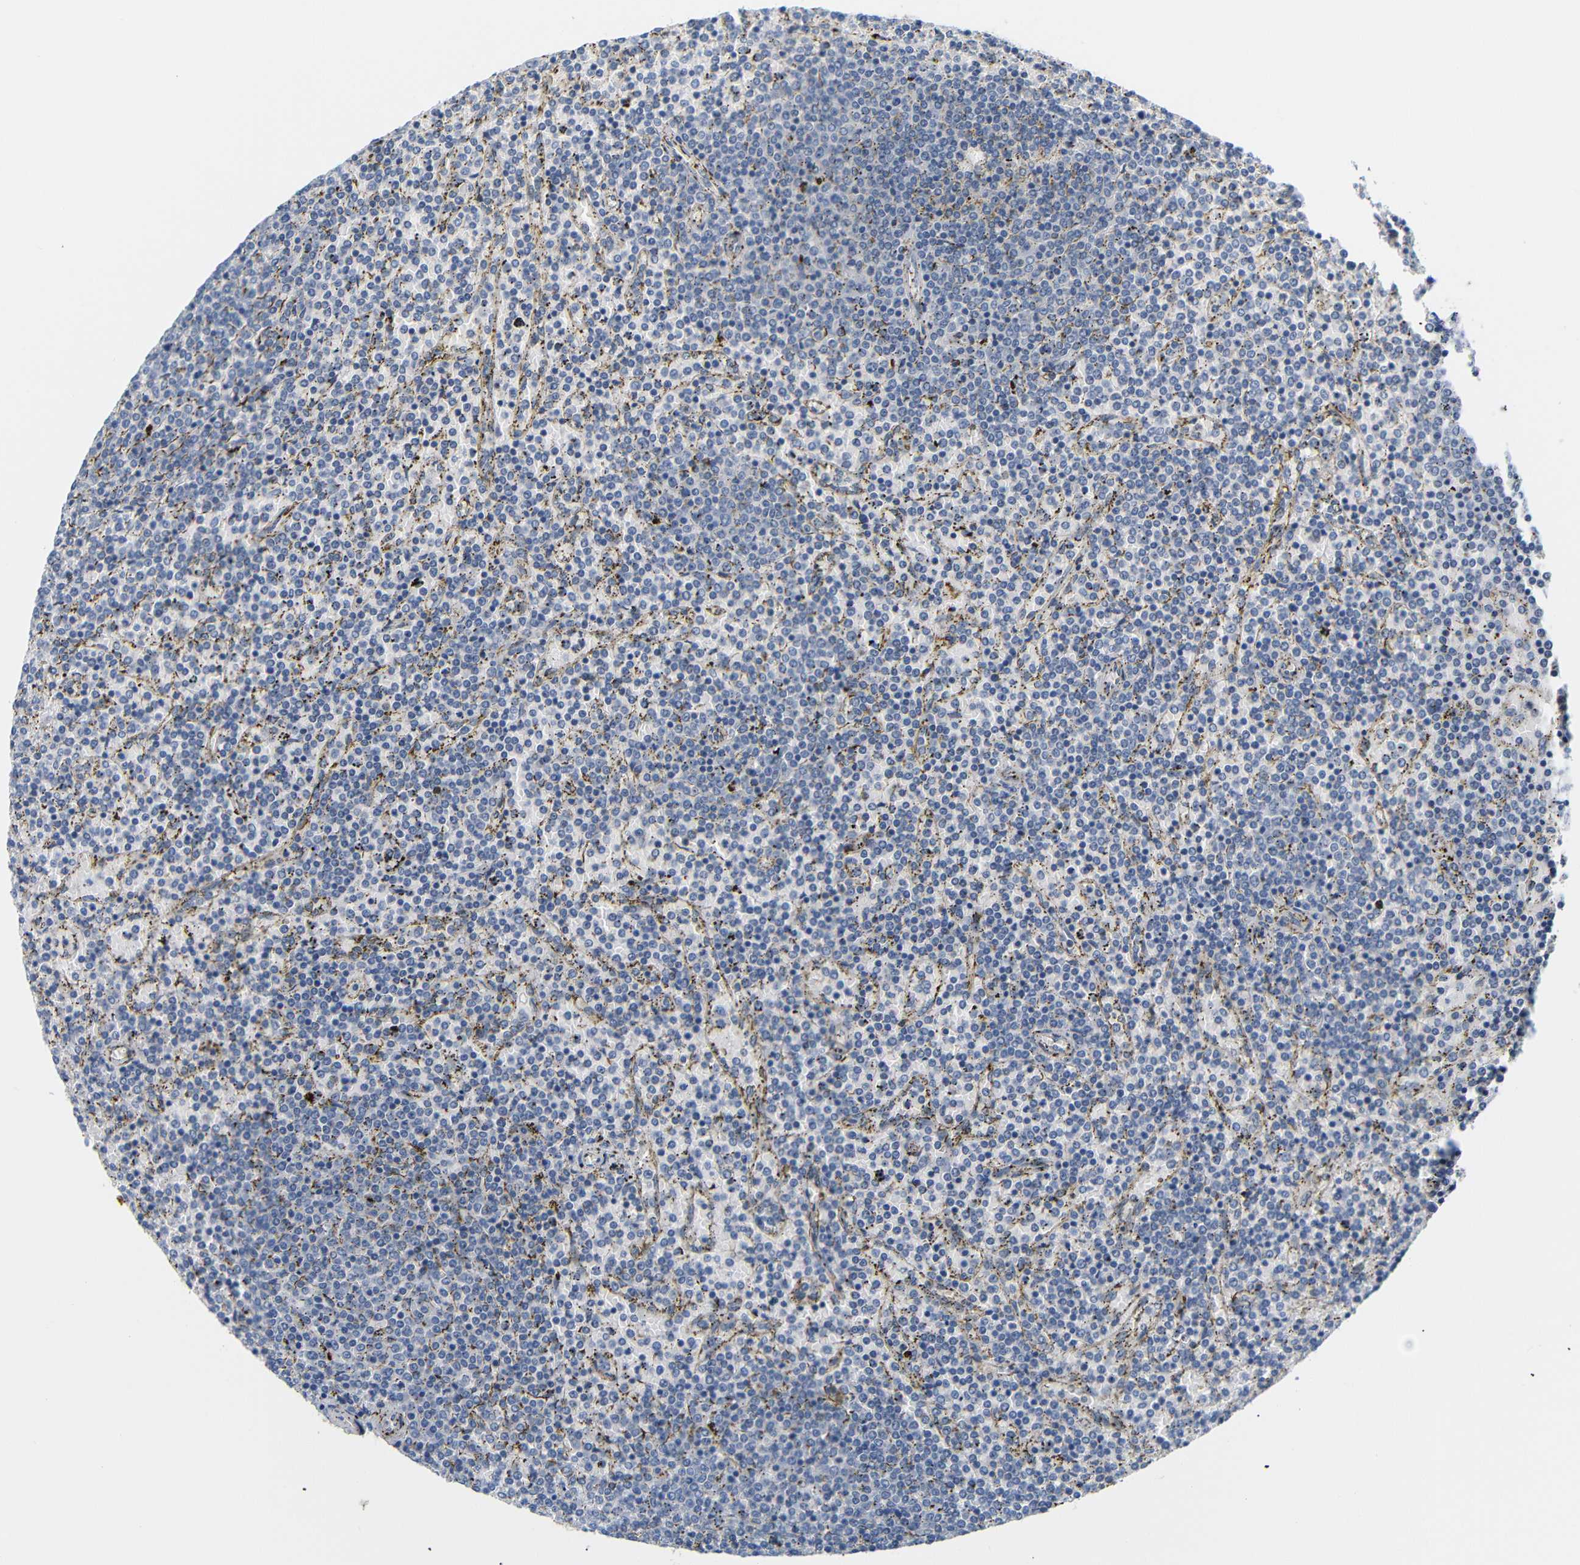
{"staining": {"intensity": "negative", "quantity": "none", "location": "none"}, "tissue": "lymphoma", "cell_type": "Tumor cells", "image_type": "cancer", "snomed": [{"axis": "morphology", "description": "Malignant lymphoma, non-Hodgkin's type, Low grade"}, {"axis": "topography", "description": "Spleen"}], "caption": "Histopathology image shows no significant protein positivity in tumor cells of lymphoma.", "gene": "STMN3", "patient": {"sex": "female", "age": 77}}